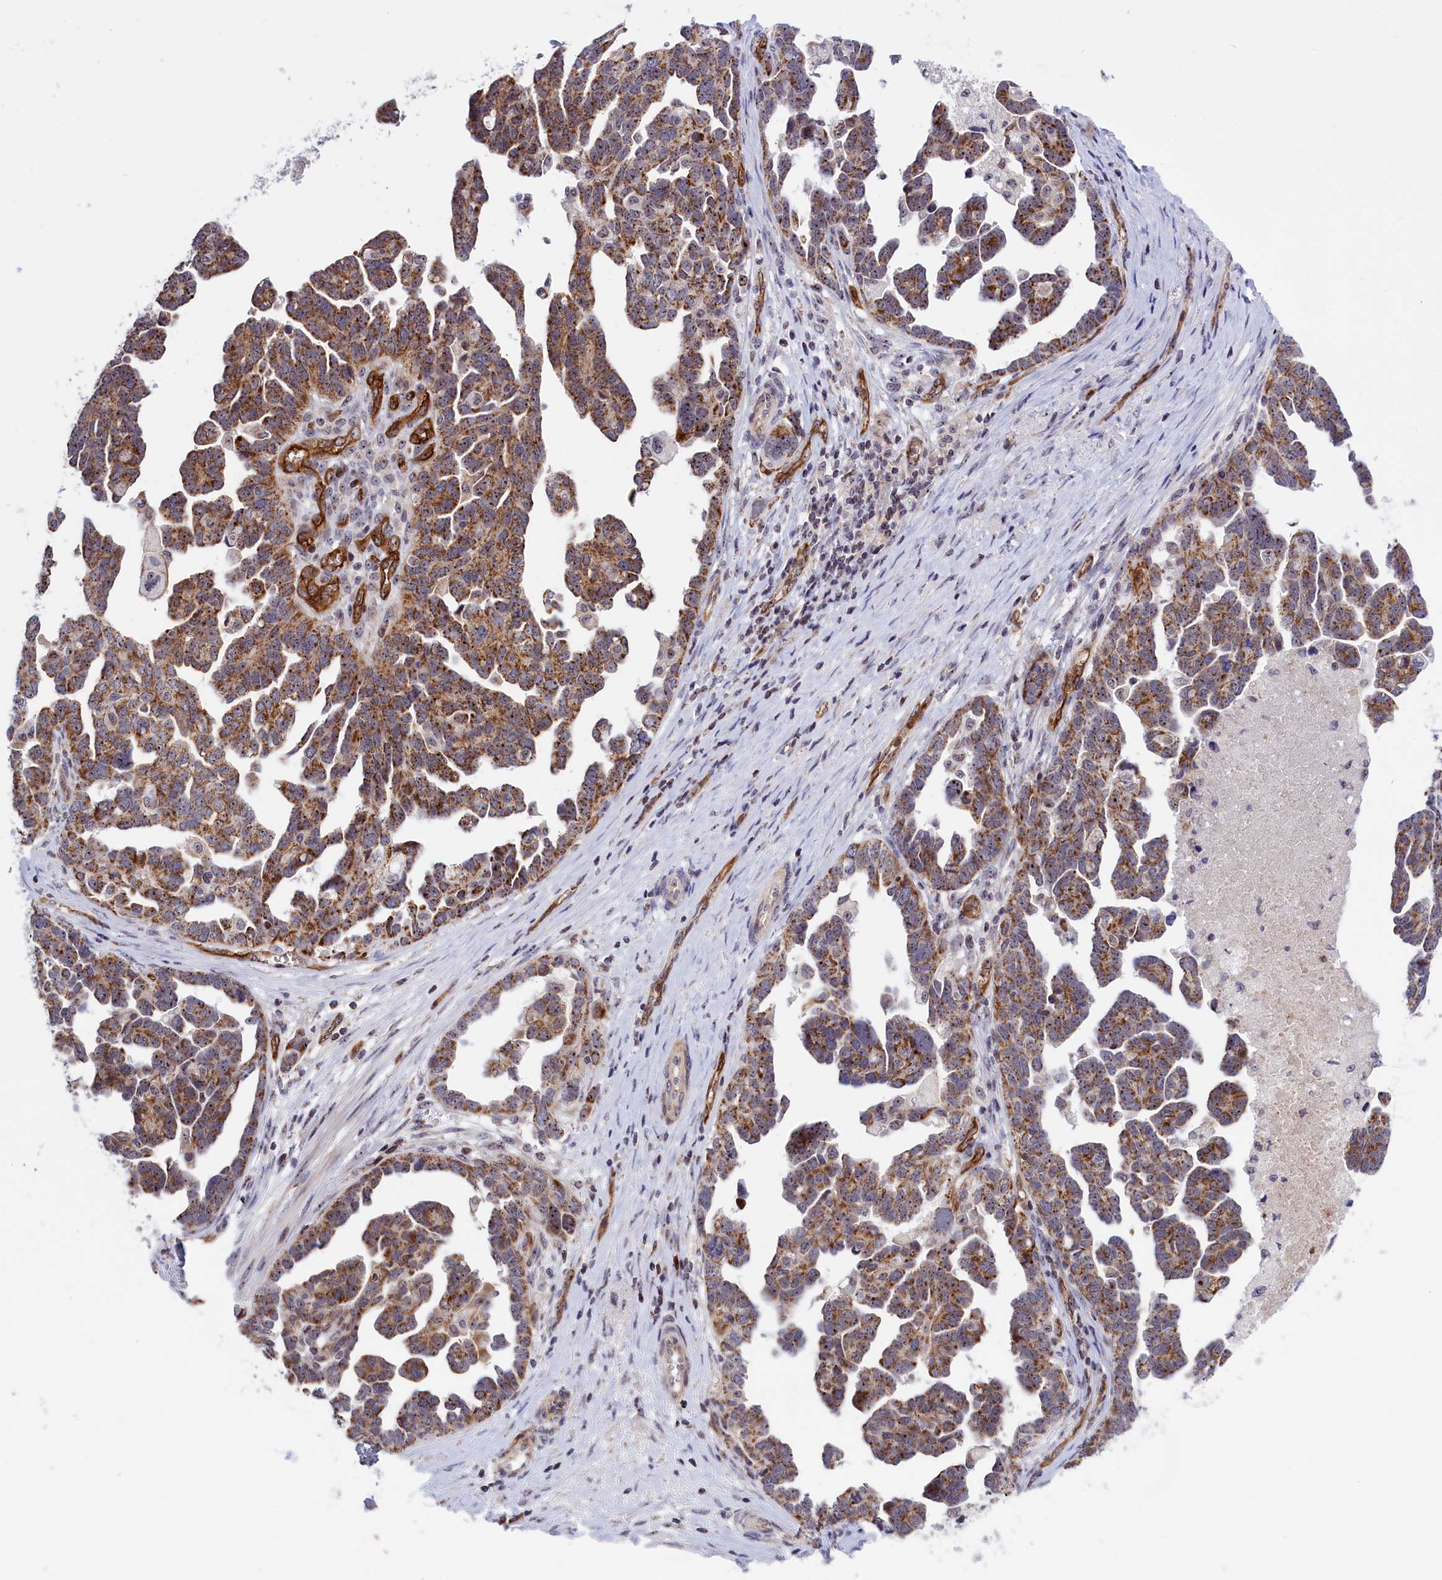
{"staining": {"intensity": "moderate", "quantity": ">75%", "location": "cytoplasmic/membranous"}, "tissue": "ovarian cancer", "cell_type": "Tumor cells", "image_type": "cancer", "snomed": [{"axis": "morphology", "description": "Cystadenocarcinoma, serous, NOS"}, {"axis": "topography", "description": "Ovary"}], "caption": "Human ovarian serous cystadenocarcinoma stained with a brown dye displays moderate cytoplasmic/membranous positive expression in about >75% of tumor cells.", "gene": "MPND", "patient": {"sex": "female", "age": 54}}